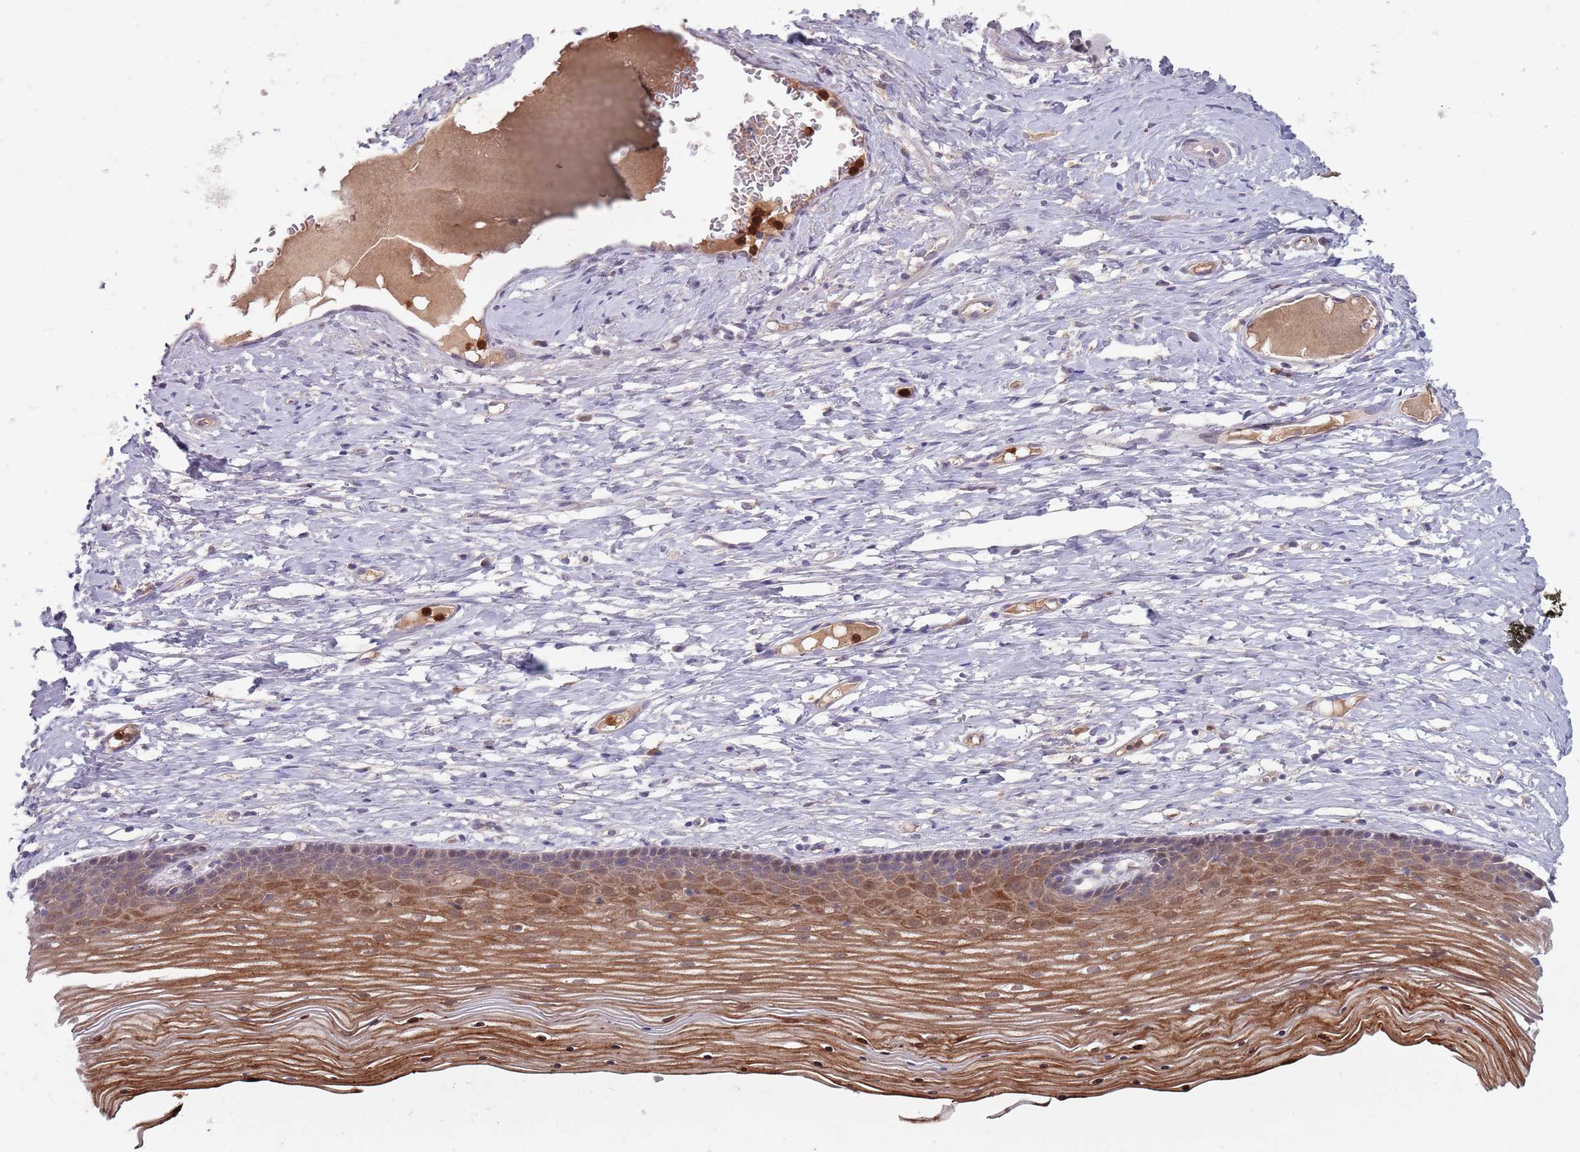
{"staining": {"intensity": "negative", "quantity": "none", "location": "none"}, "tissue": "cervix", "cell_type": "Glandular cells", "image_type": "normal", "snomed": [{"axis": "morphology", "description": "Normal tissue, NOS"}, {"axis": "topography", "description": "Cervix"}], "caption": "High magnification brightfield microscopy of benign cervix stained with DAB (brown) and counterstained with hematoxylin (blue): glandular cells show no significant positivity.", "gene": "TYW1B", "patient": {"sex": "female", "age": 42}}